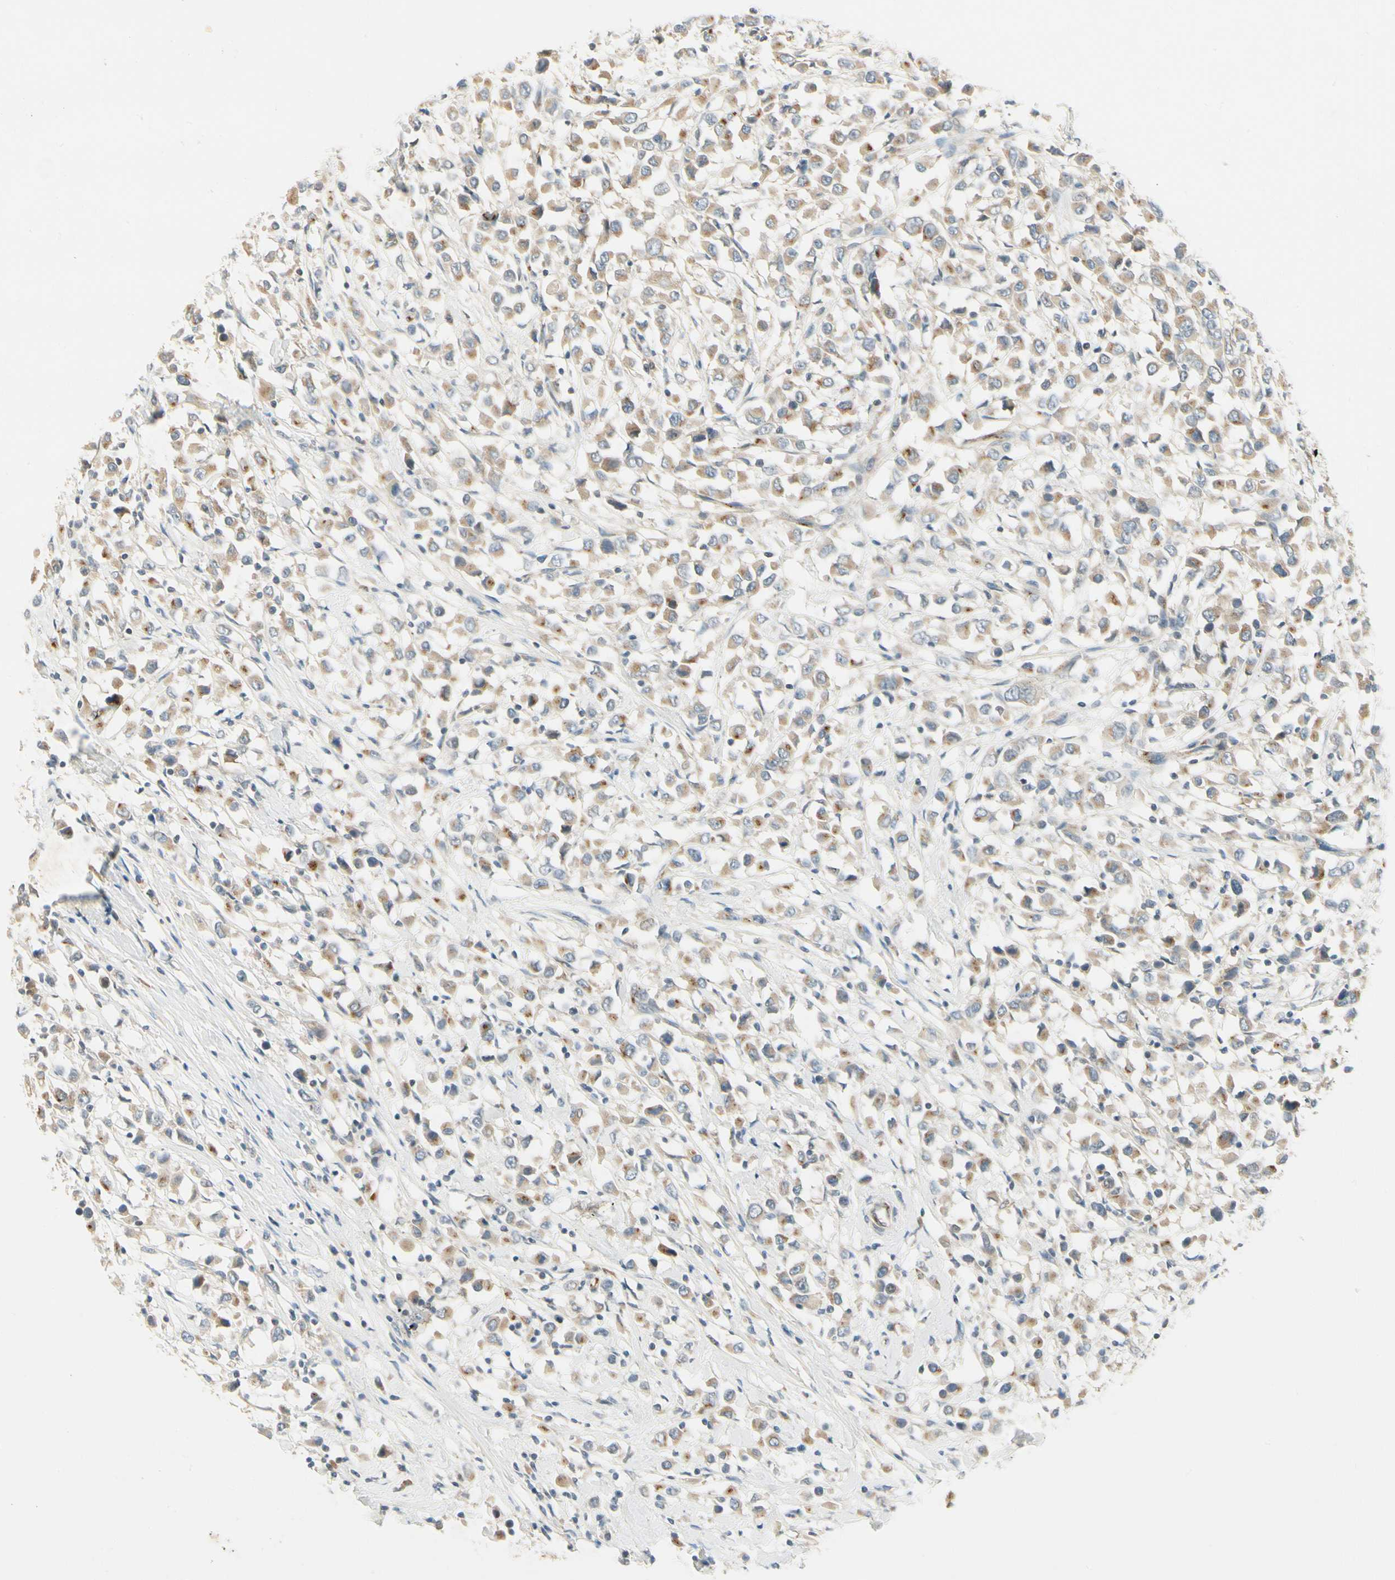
{"staining": {"intensity": "moderate", "quantity": ">75%", "location": "cytoplasmic/membranous"}, "tissue": "breast cancer", "cell_type": "Tumor cells", "image_type": "cancer", "snomed": [{"axis": "morphology", "description": "Duct carcinoma"}, {"axis": "topography", "description": "Breast"}], "caption": "An immunohistochemistry histopathology image of neoplastic tissue is shown. Protein staining in brown shows moderate cytoplasmic/membranous positivity in breast cancer within tumor cells.", "gene": "MANSC1", "patient": {"sex": "female", "age": 61}}